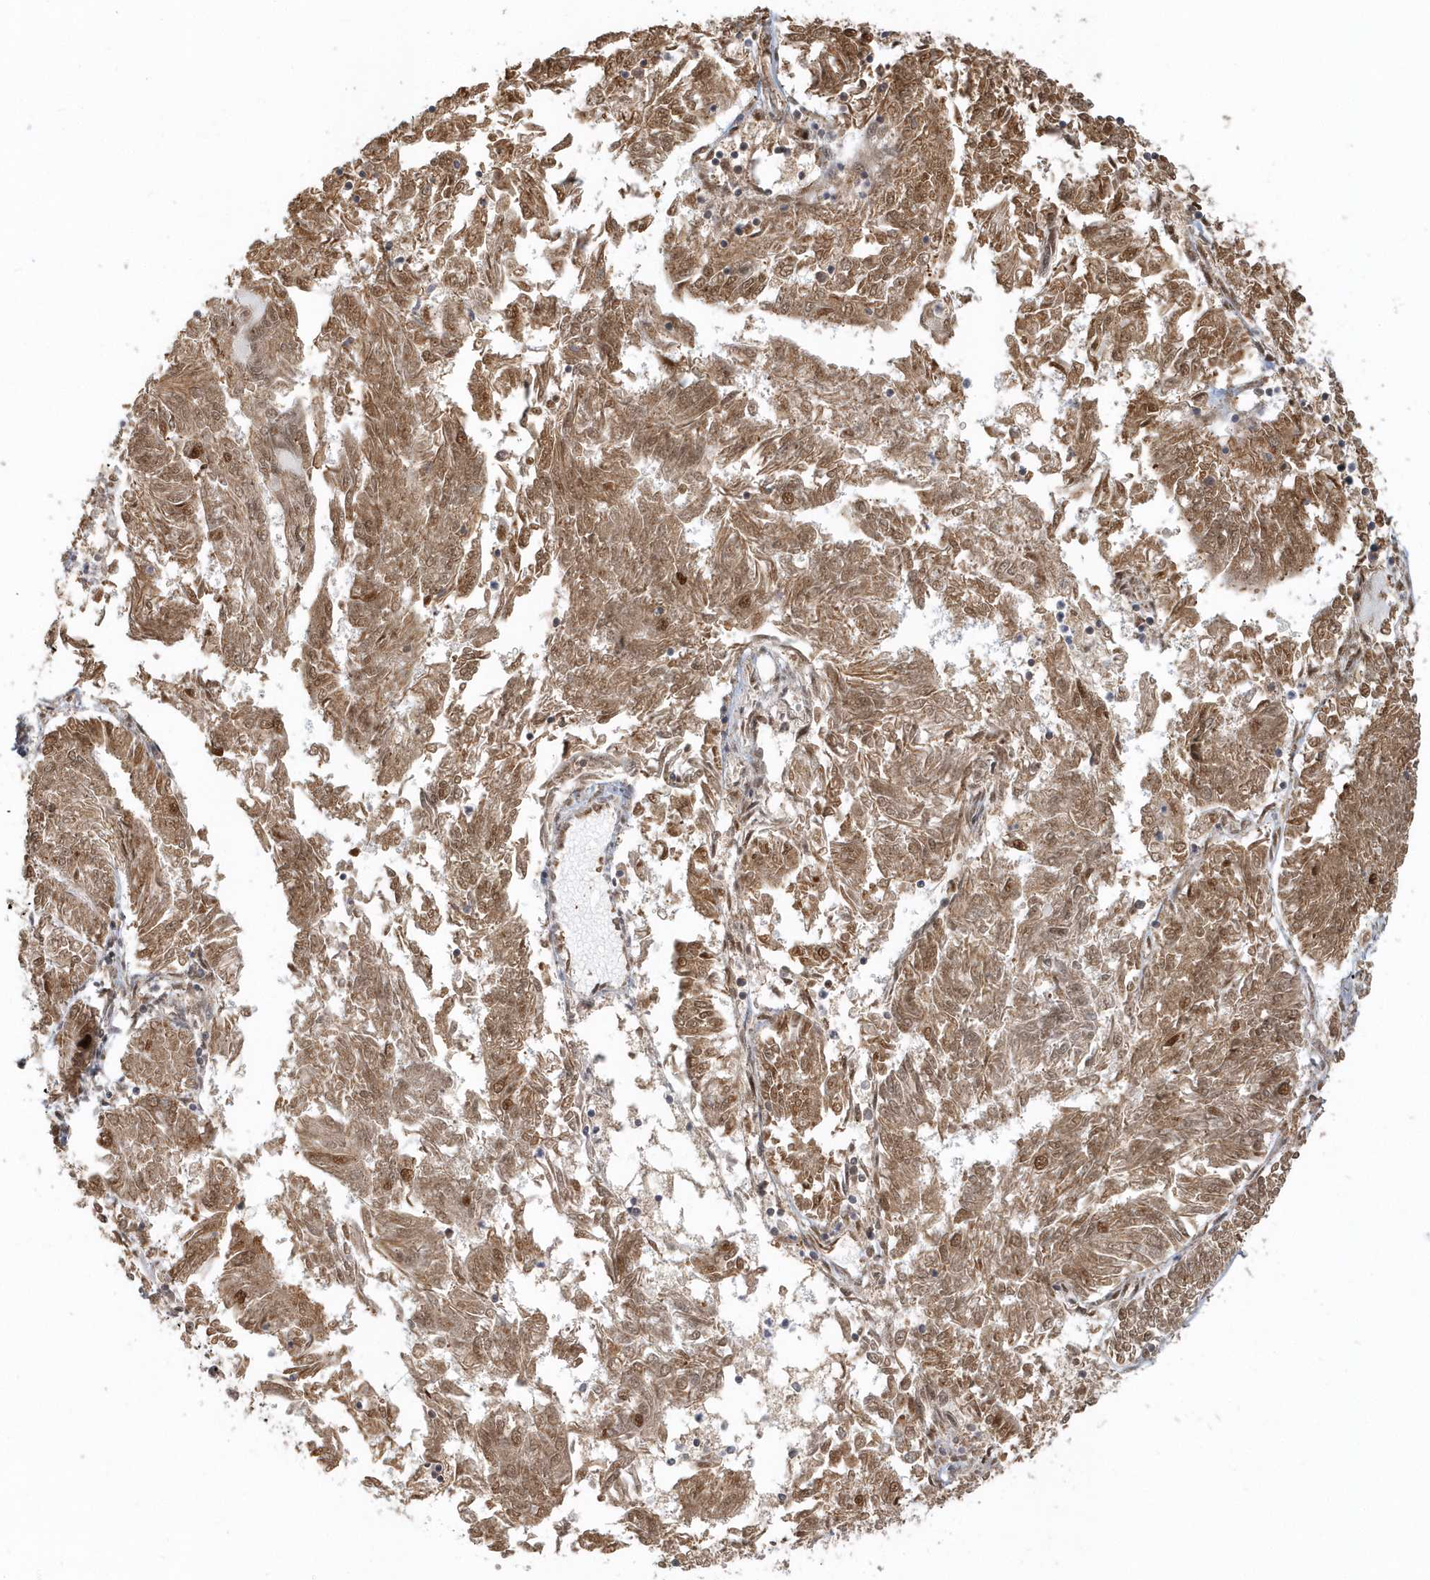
{"staining": {"intensity": "moderate", "quantity": ">75%", "location": "cytoplasmic/membranous,nuclear"}, "tissue": "endometrial cancer", "cell_type": "Tumor cells", "image_type": "cancer", "snomed": [{"axis": "morphology", "description": "Adenocarcinoma, NOS"}, {"axis": "topography", "description": "Endometrium"}], "caption": "IHC histopathology image of endometrial adenocarcinoma stained for a protein (brown), which displays medium levels of moderate cytoplasmic/membranous and nuclear expression in about >75% of tumor cells.", "gene": "PSMD6", "patient": {"sex": "female", "age": 58}}